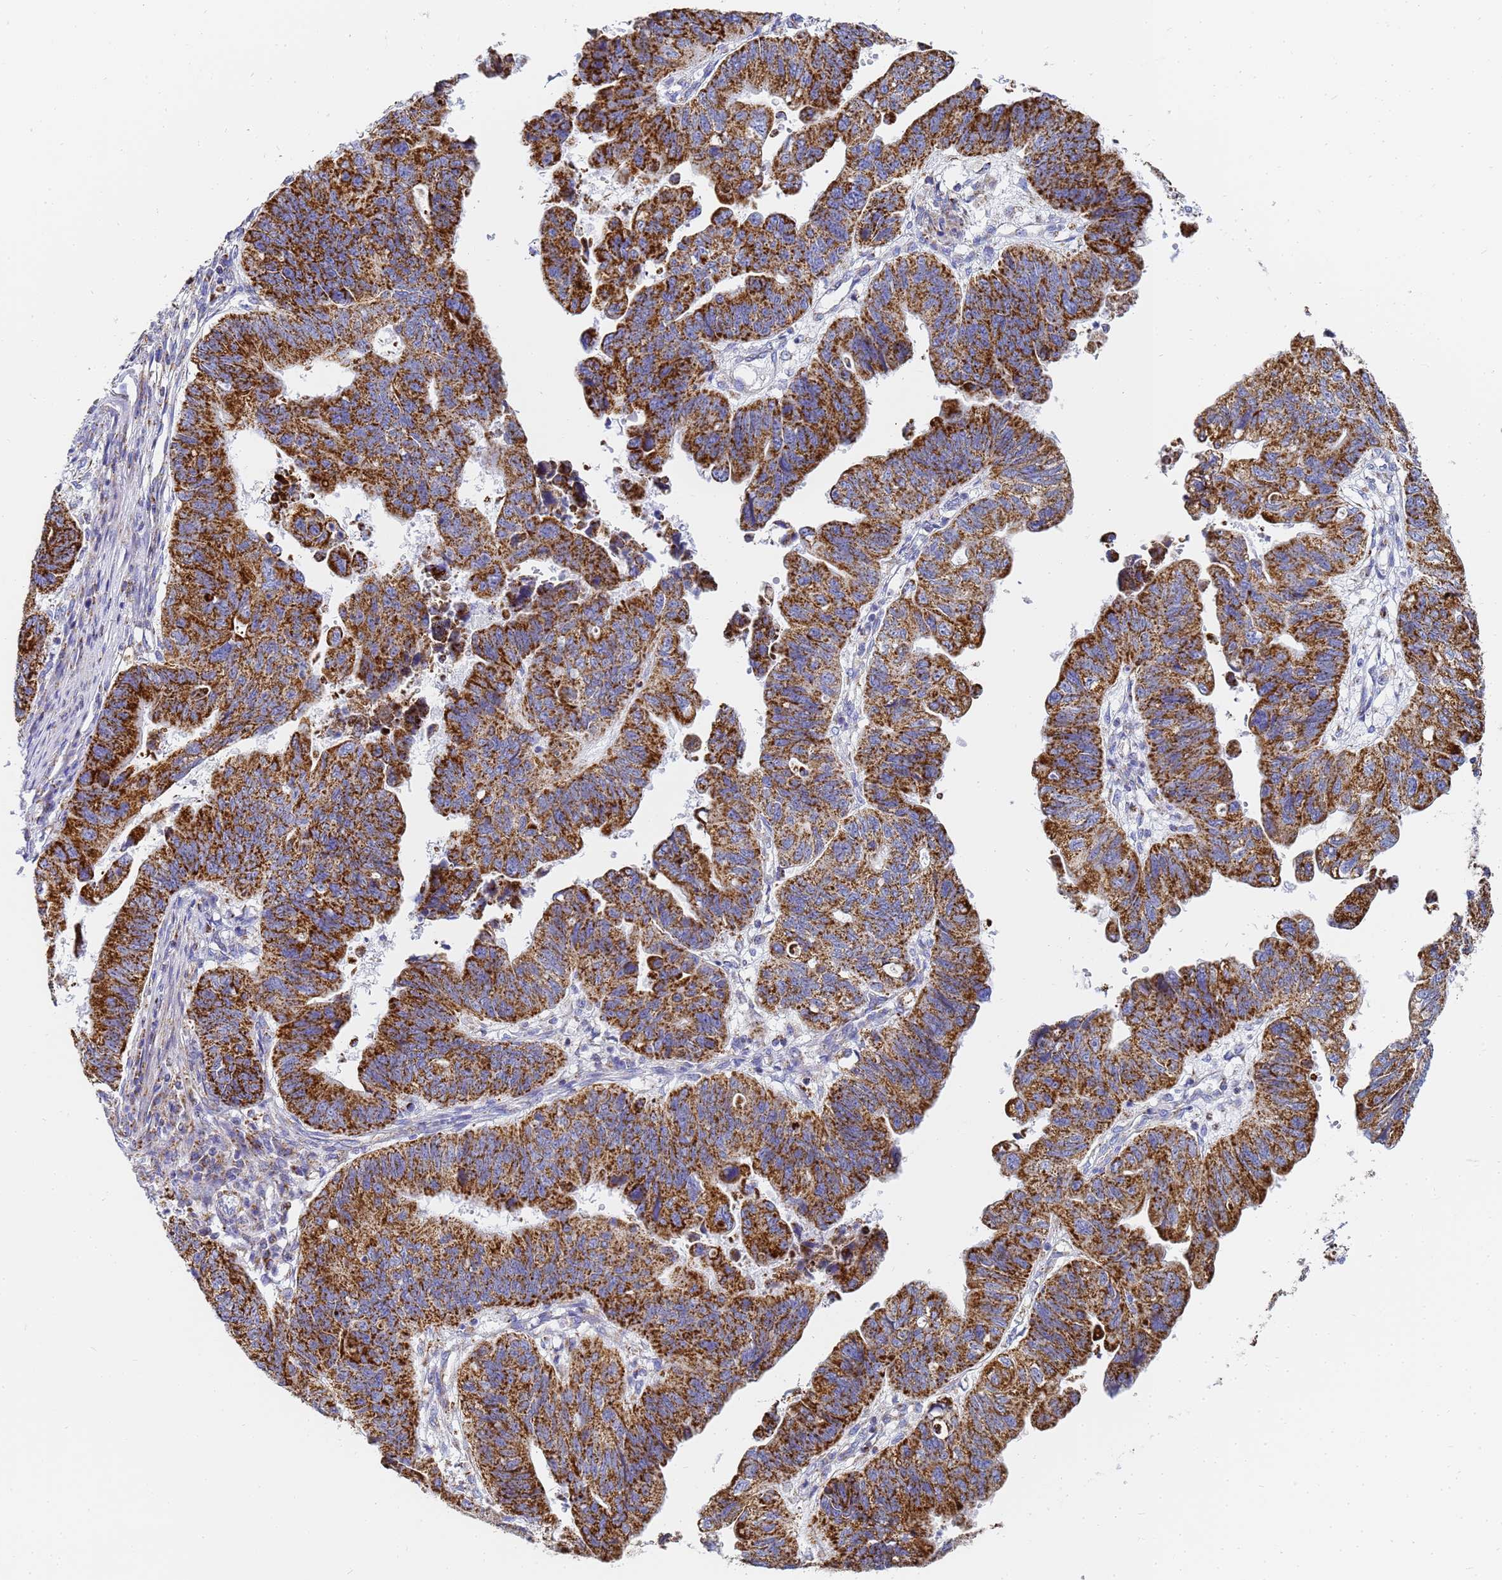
{"staining": {"intensity": "strong", "quantity": ">75%", "location": "cytoplasmic/membranous"}, "tissue": "stomach cancer", "cell_type": "Tumor cells", "image_type": "cancer", "snomed": [{"axis": "morphology", "description": "Adenocarcinoma, NOS"}, {"axis": "topography", "description": "Stomach"}], "caption": "A brown stain labels strong cytoplasmic/membranous expression of a protein in human adenocarcinoma (stomach) tumor cells.", "gene": "CNIH4", "patient": {"sex": "male", "age": 59}}